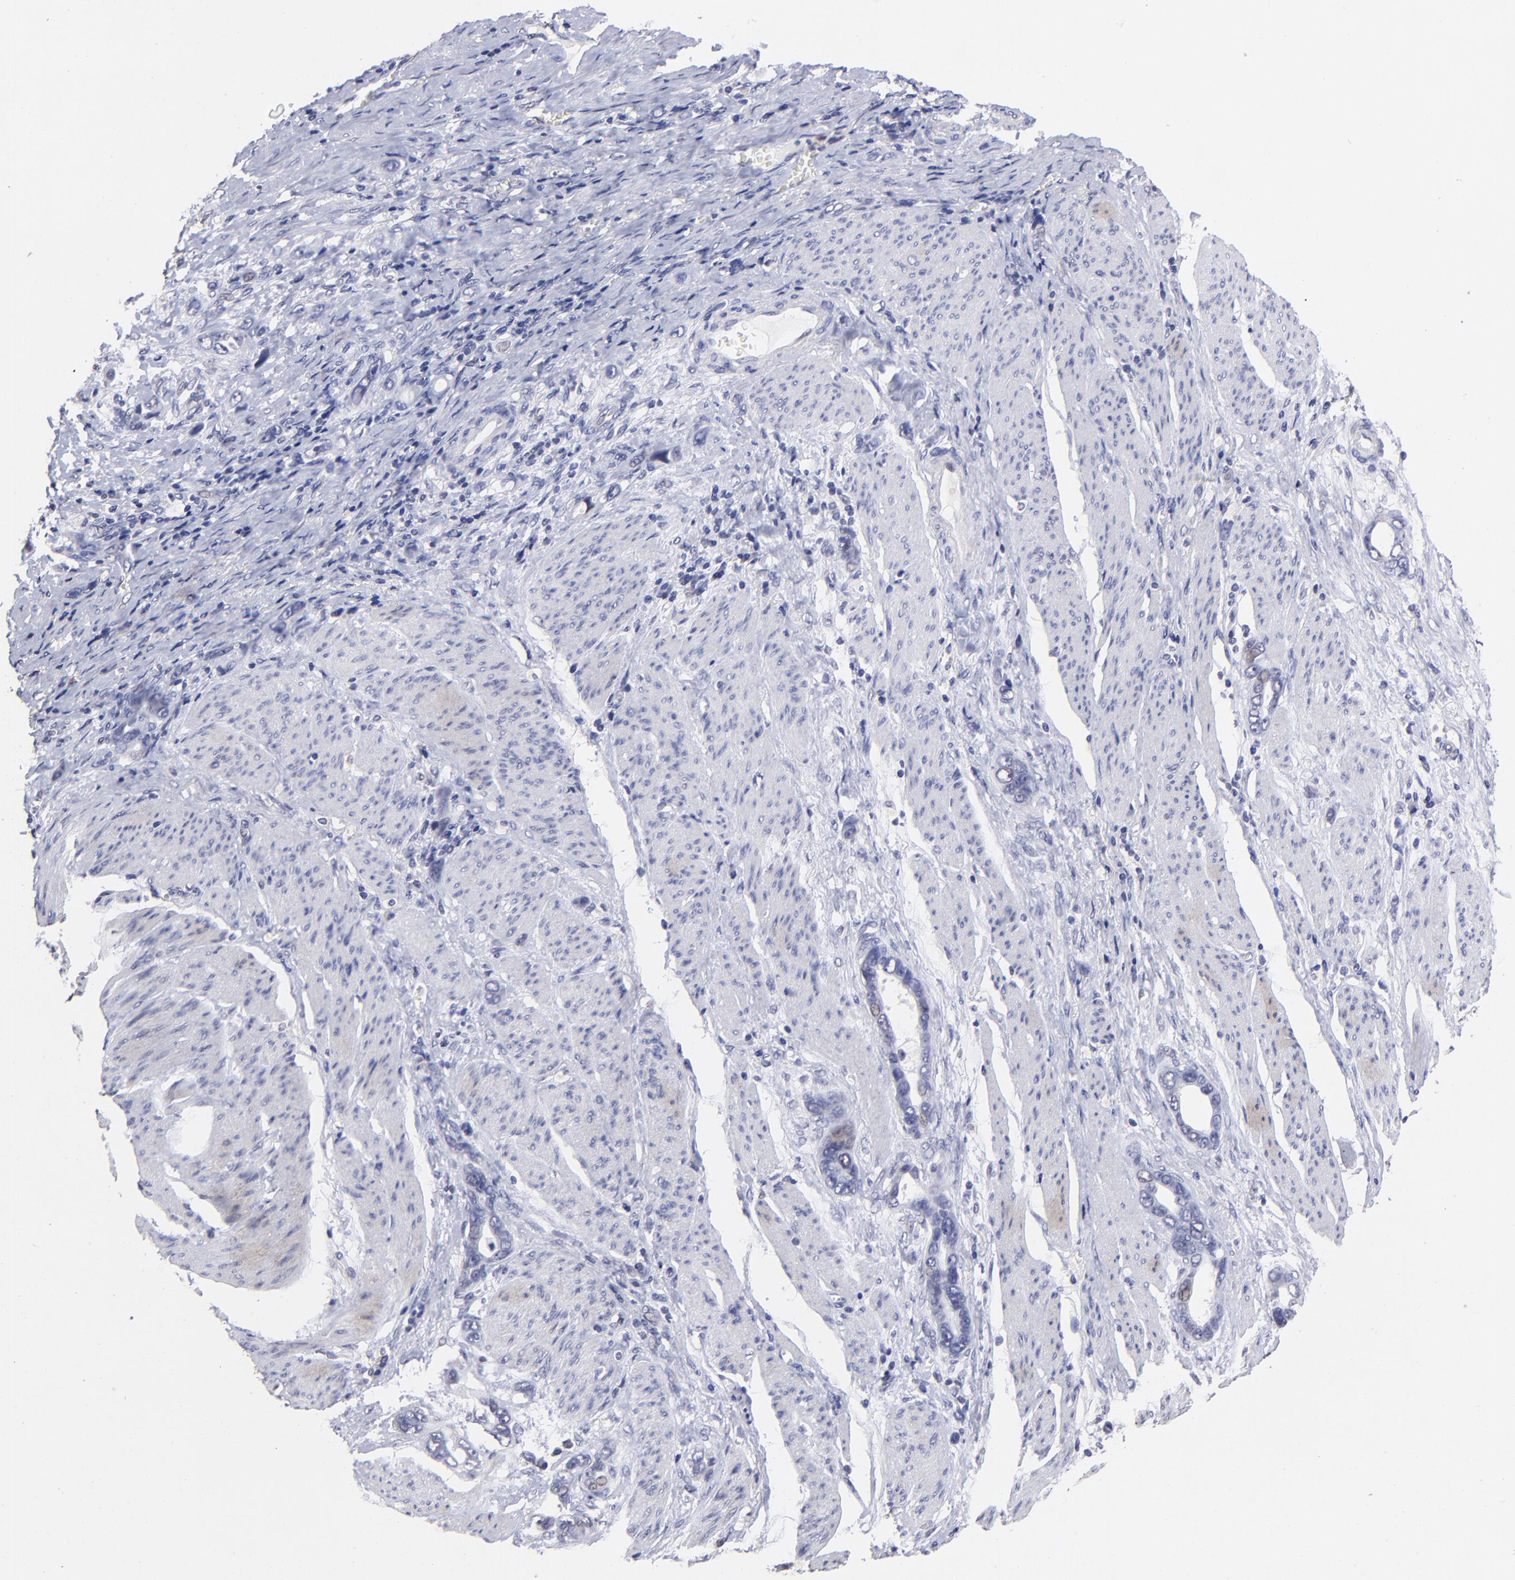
{"staining": {"intensity": "weak", "quantity": "<25%", "location": "nuclear"}, "tissue": "stomach cancer", "cell_type": "Tumor cells", "image_type": "cancer", "snomed": [{"axis": "morphology", "description": "Adenocarcinoma, NOS"}, {"axis": "topography", "description": "Stomach"}], "caption": "There is no significant staining in tumor cells of stomach cancer (adenocarcinoma).", "gene": "DNMT1", "patient": {"sex": "male", "age": 78}}